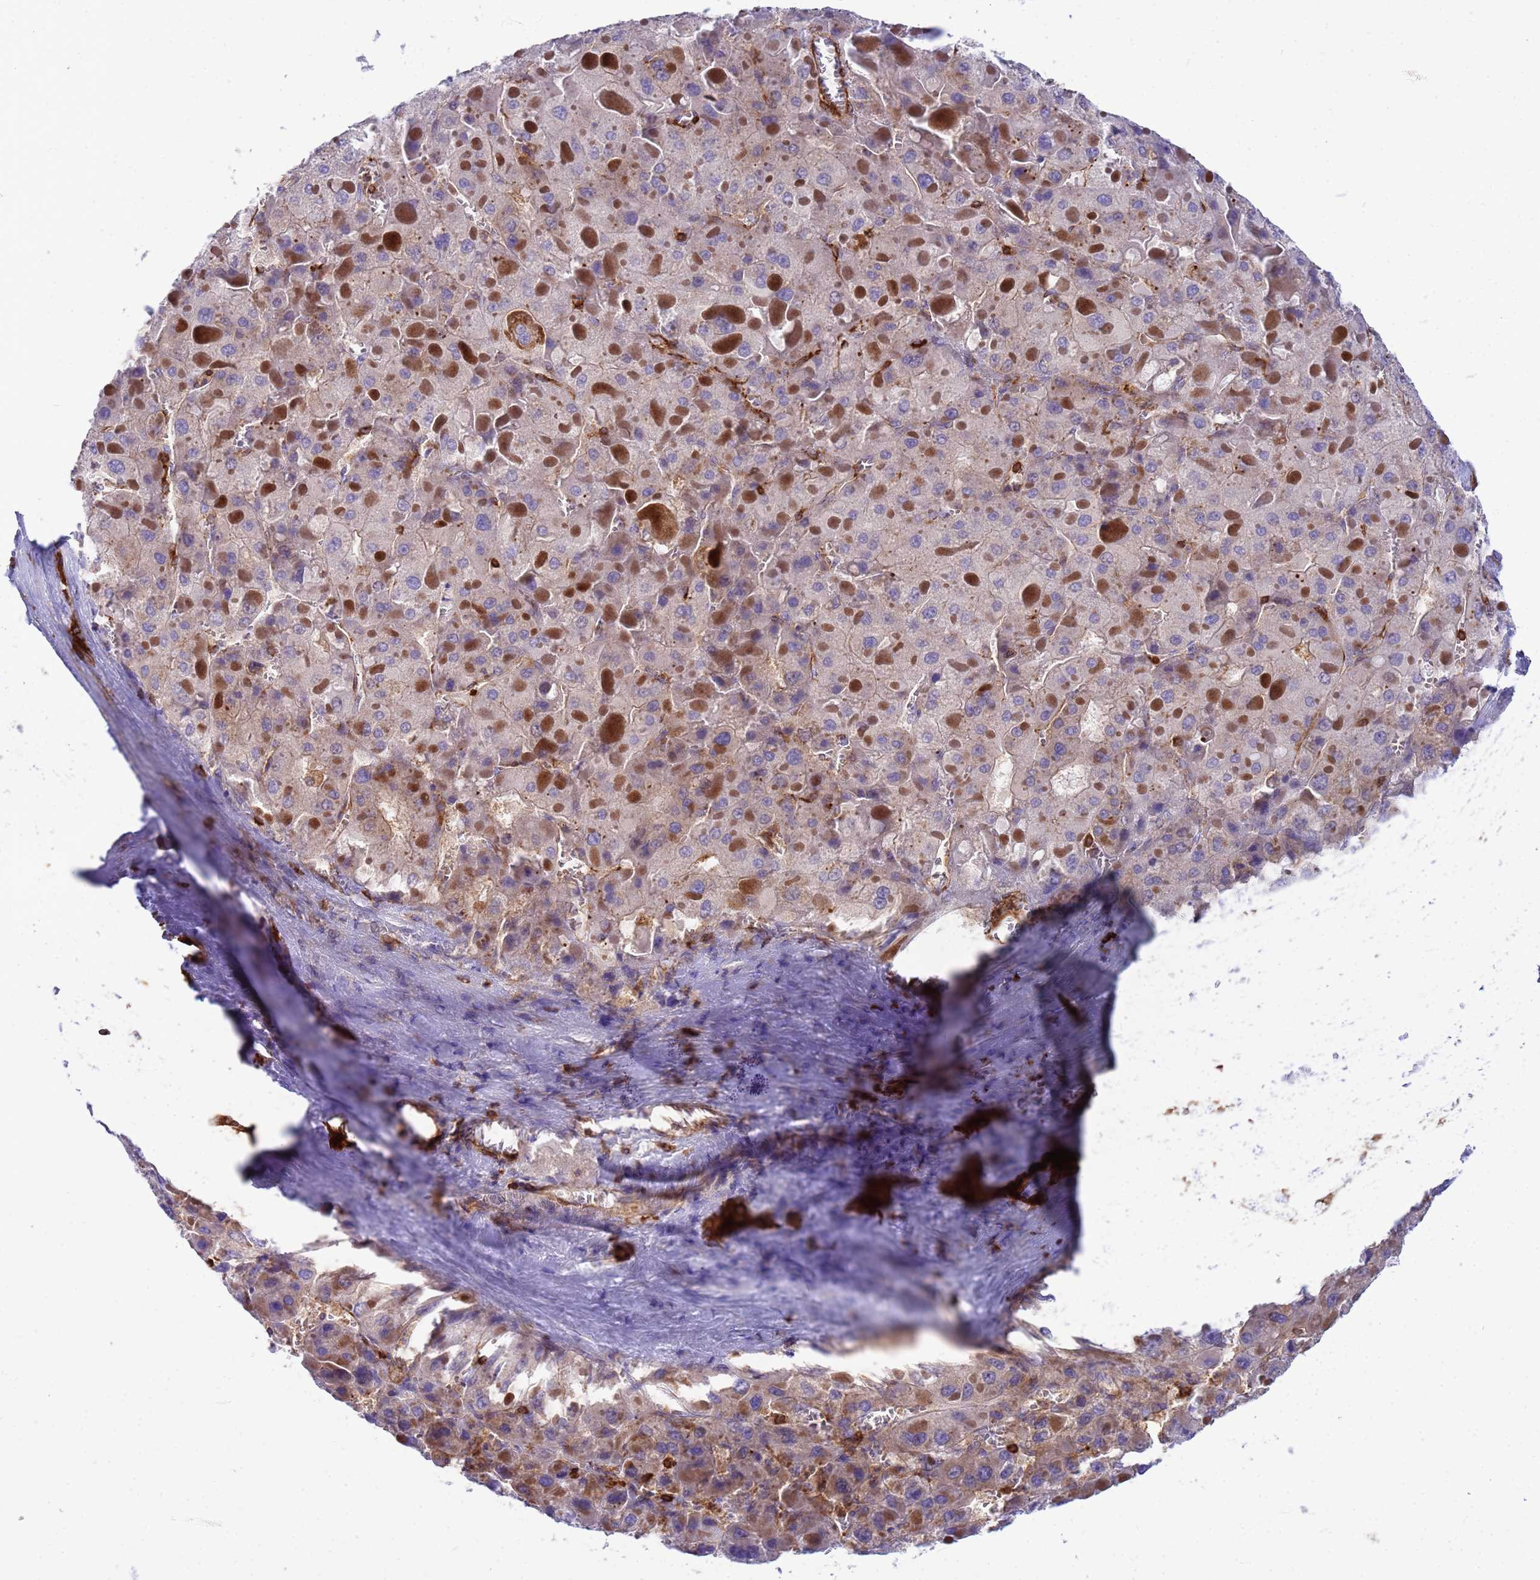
{"staining": {"intensity": "weak", "quantity": "<25%", "location": "cytoplasmic/membranous"}, "tissue": "liver cancer", "cell_type": "Tumor cells", "image_type": "cancer", "snomed": [{"axis": "morphology", "description": "Carcinoma, Hepatocellular, NOS"}, {"axis": "topography", "description": "Liver"}], "caption": "Human liver cancer (hepatocellular carcinoma) stained for a protein using immunohistochemistry reveals no staining in tumor cells.", "gene": "EZR", "patient": {"sex": "female", "age": 73}}